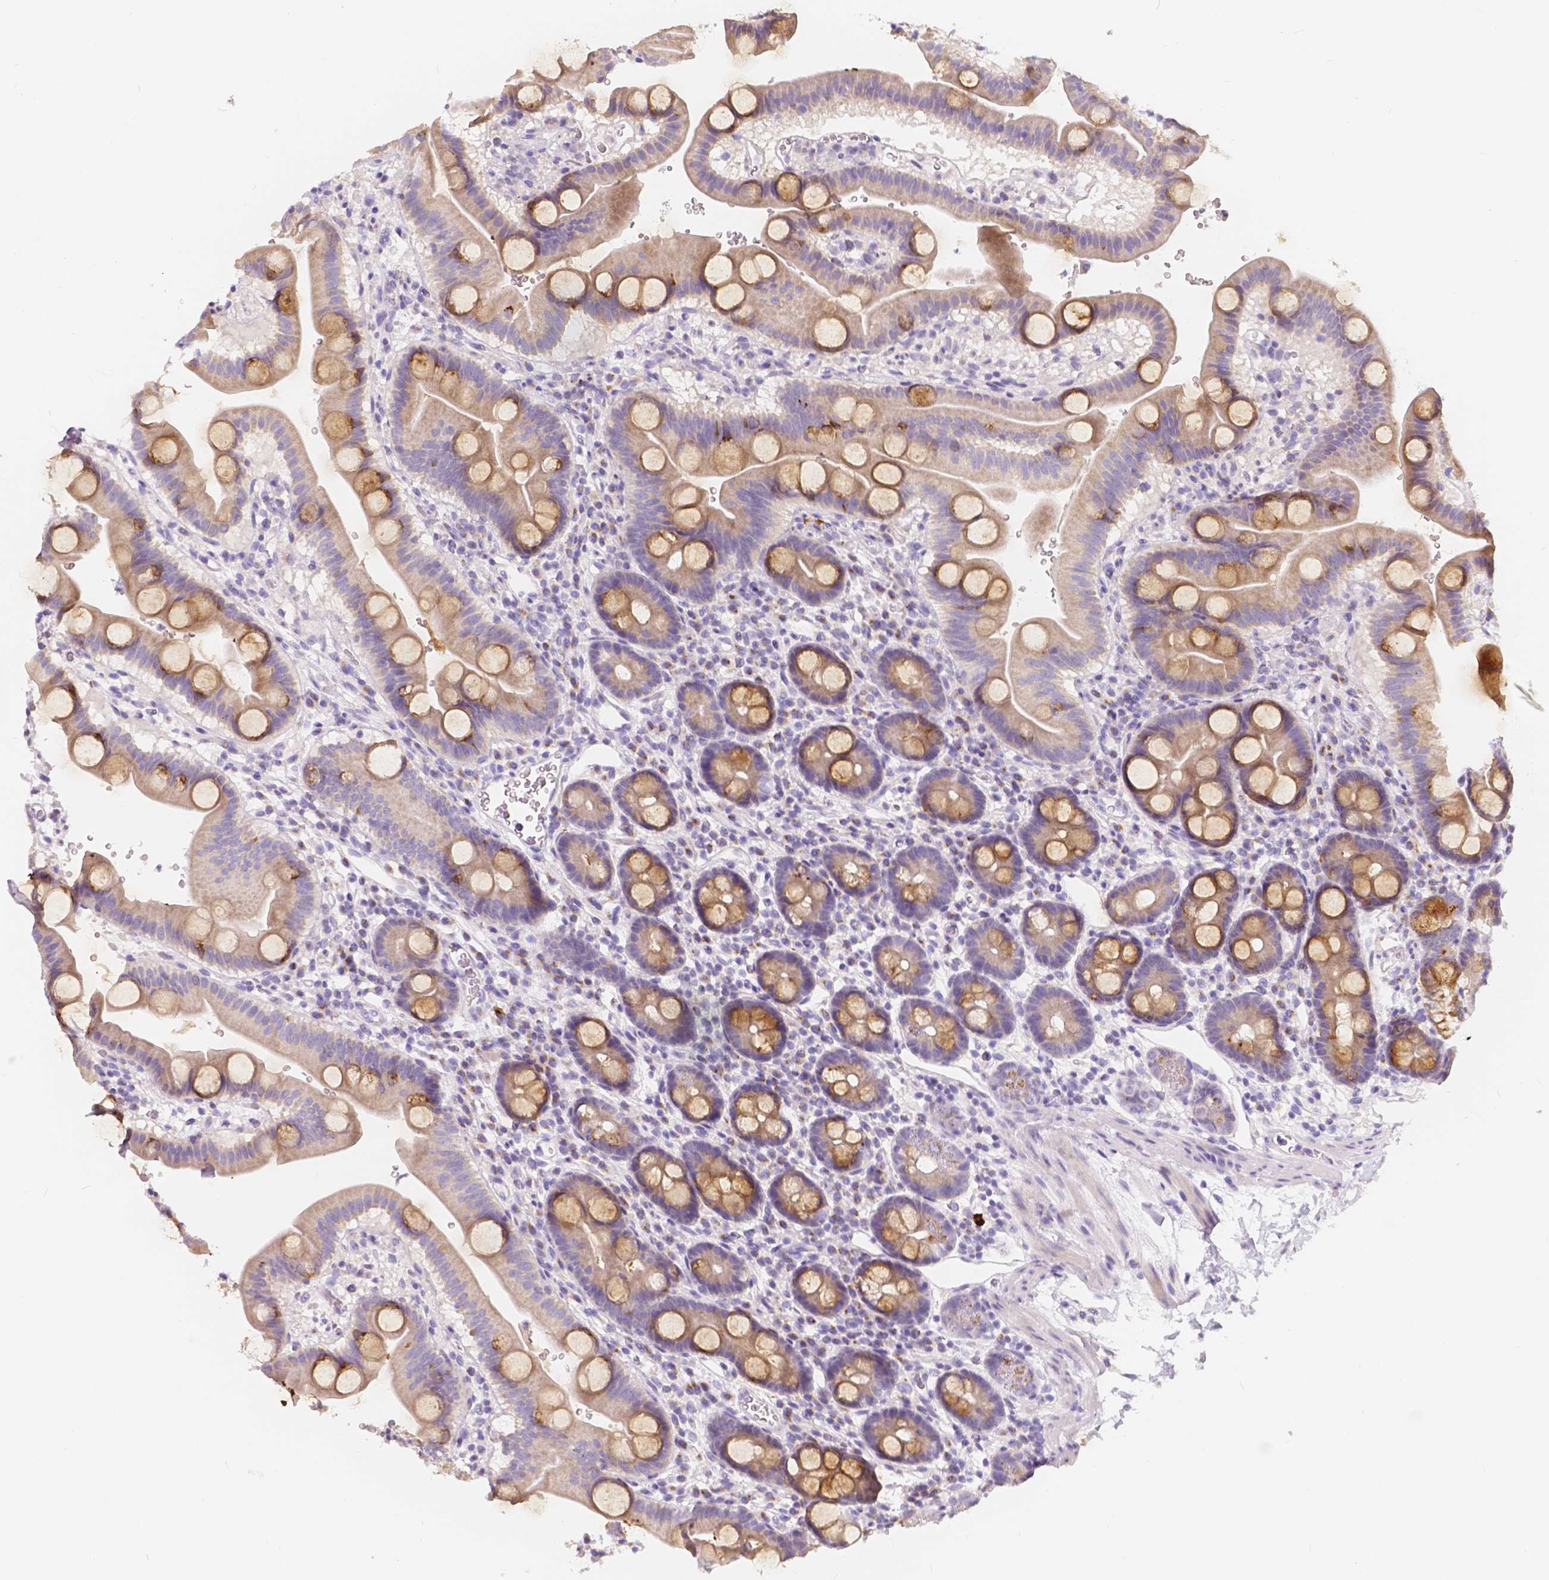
{"staining": {"intensity": "moderate", "quantity": "25%-75%", "location": "cytoplasmic/membranous"}, "tissue": "duodenum", "cell_type": "Glandular cells", "image_type": "normal", "snomed": [{"axis": "morphology", "description": "Normal tissue, NOS"}, {"axis": "topography", "description": "Duodenum"}], "caption": "Immunohistochemical staining of unremarkable duodenum exhibits 25%-75% levels of moderate cytoplasmic/membranous protein positivity in about 25%-75% of glandular cells. (DAB = brown stain, brightfield microscopy at high magnification).", "gene": "RNF186", "patient": {"sex": "male", "age": 59}}